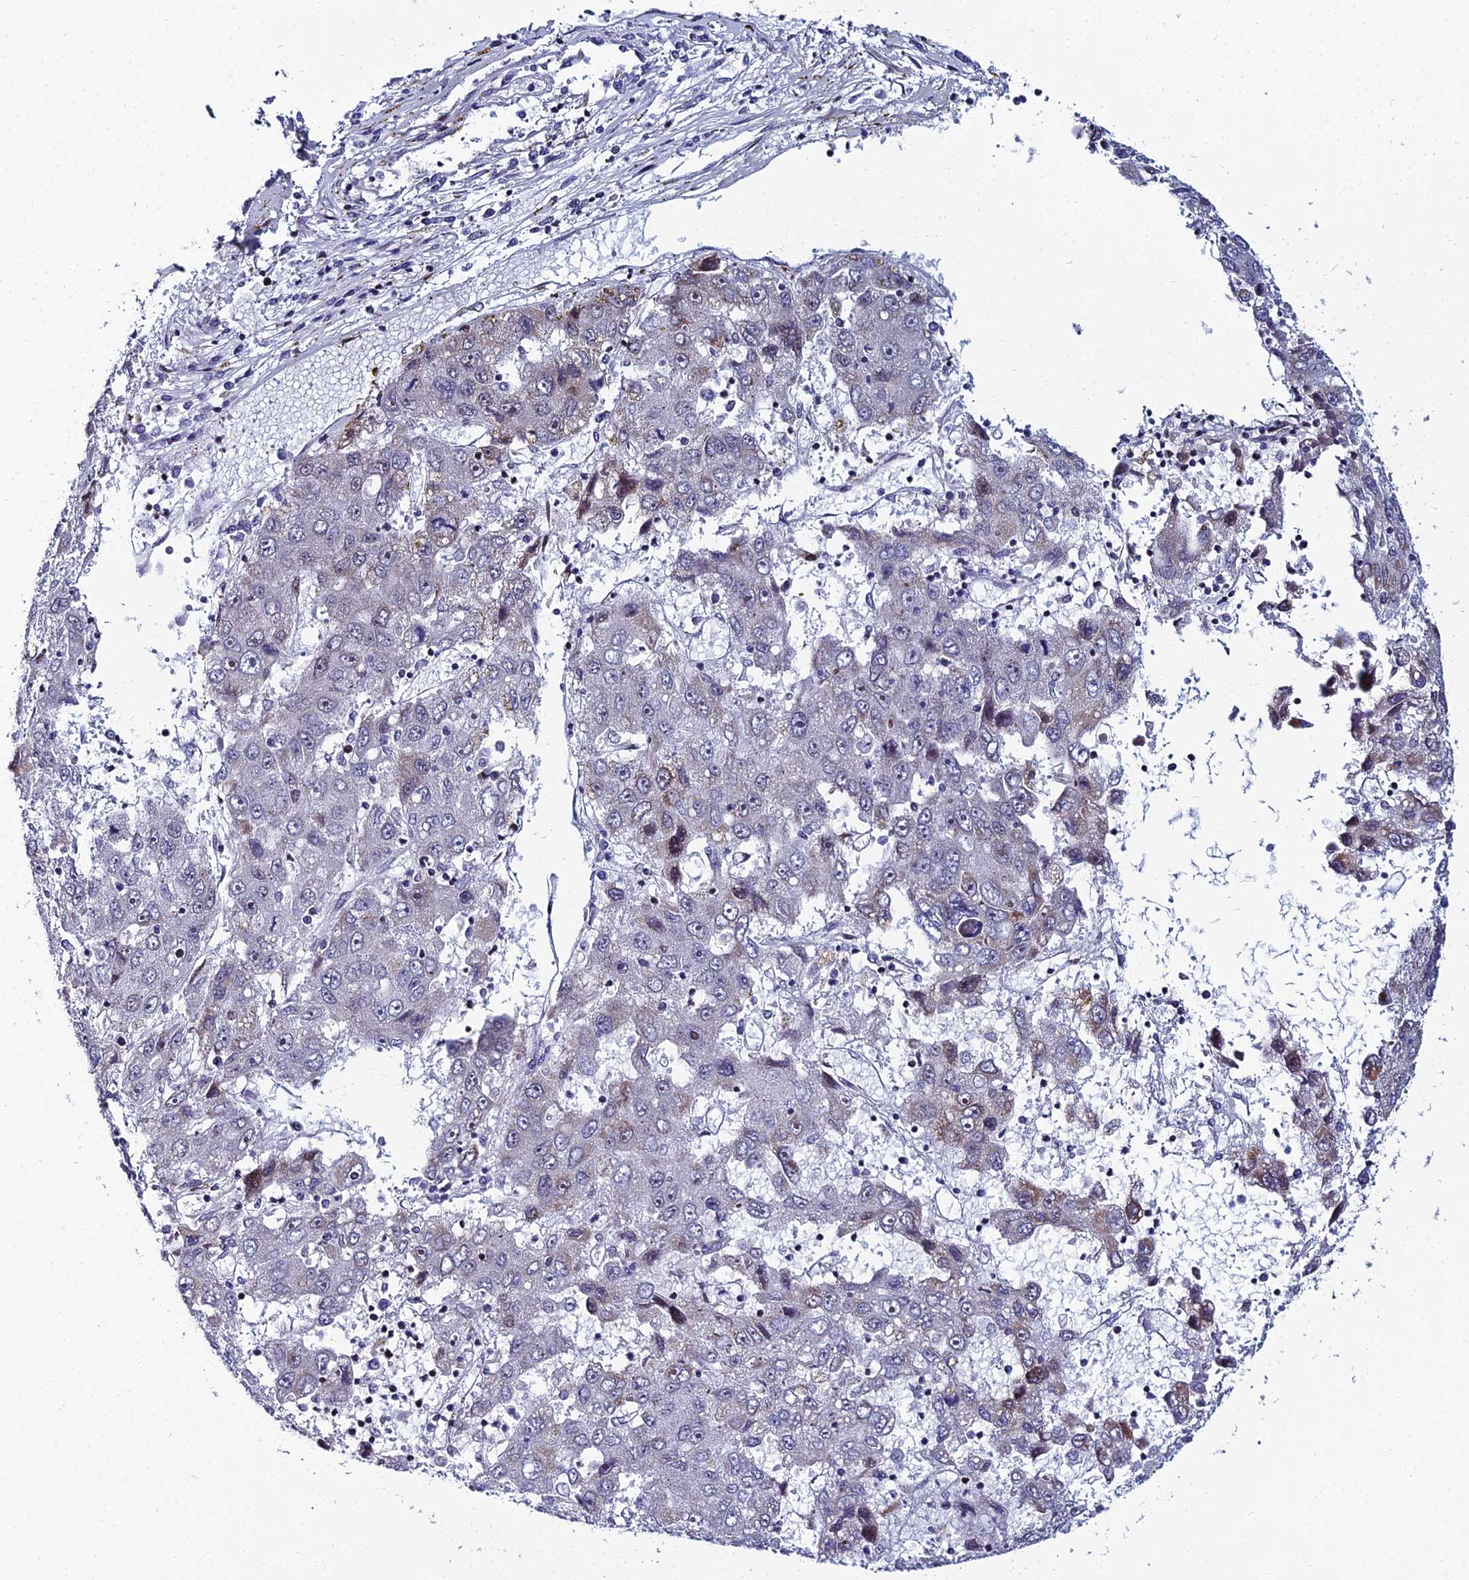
{"staining": {"intensity": "weak", "quantity": "<25%", "location": "cytoplasmic/membranous"}, "tissue": "liver cancer", "cell_type": "Tumor cells", "image_type": "cancer", "snomed": [{"axis": "morphology", "description": "Carcinoma, Hepatocellular, NOS"}, {"axis": "topography", "description": "Liver"}], "caption": "An immunohistochemistry micrograph of liver cancer (hepatocellular carcinoma) is shown. There is no staining in tumor cells of liver cancer (hepatocellular carcinoma).", "gene": "ZNF668", "patient": {"sex": "male", "age": 49}}